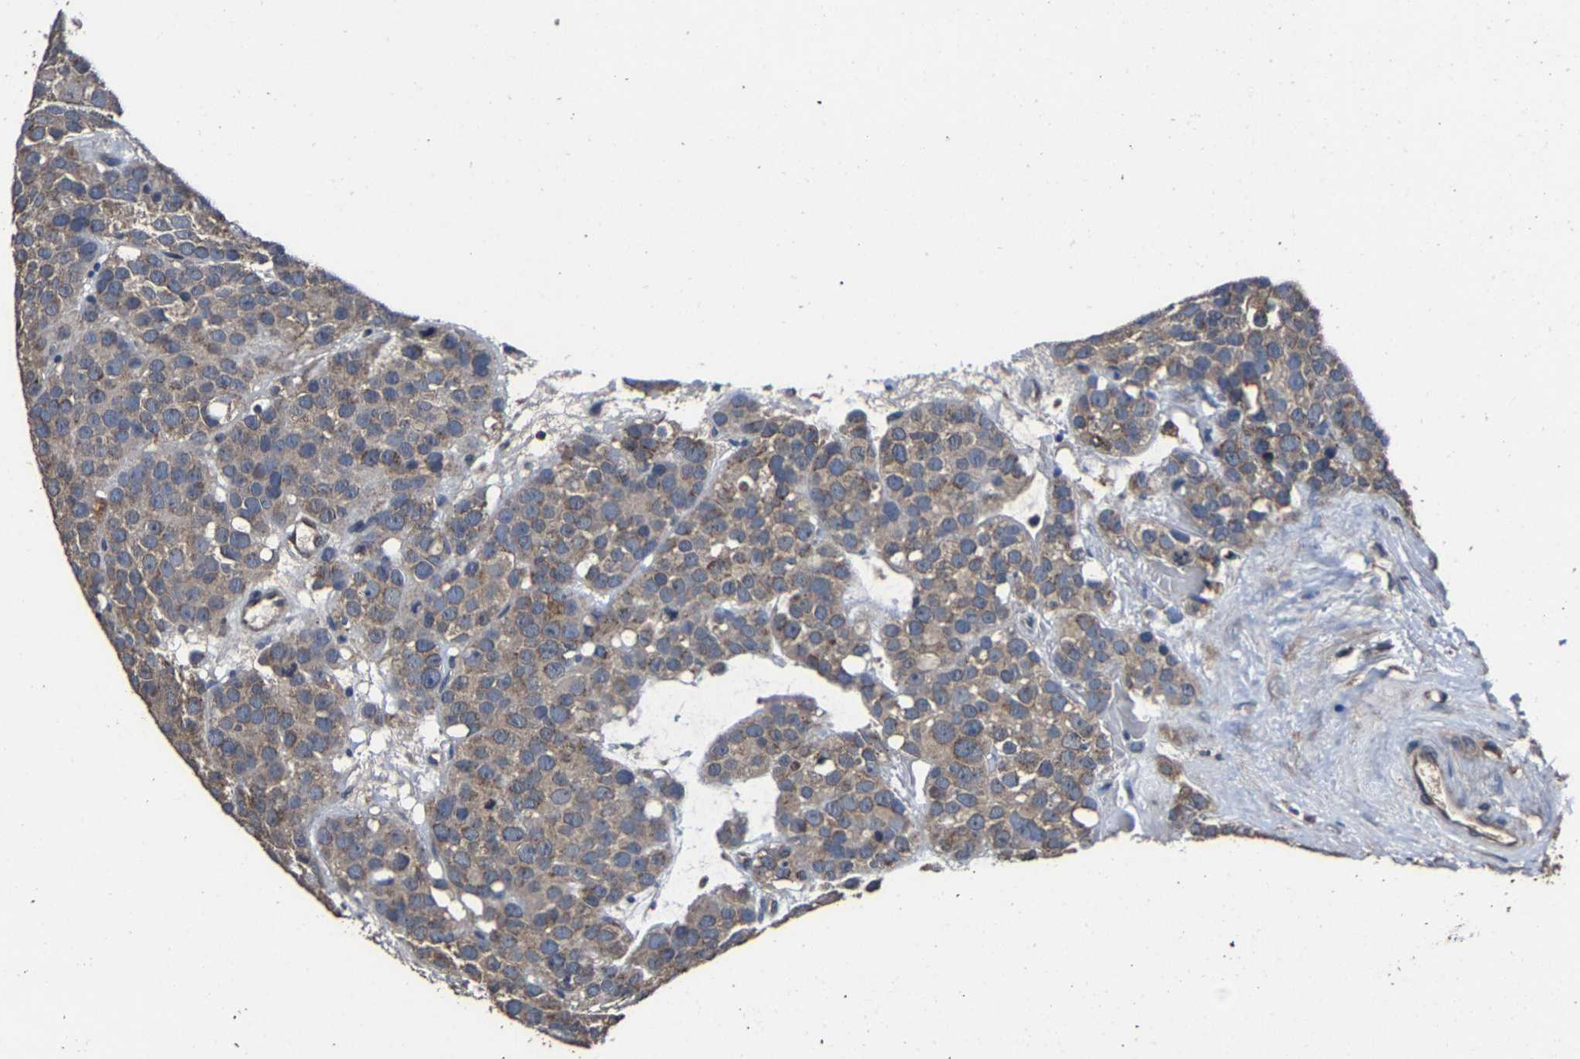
{"staining": {"intensity": "weak", "quantity": ">75%", "location": "cytoplasmic/membranous"}, "tissue": "testis cancer", "cell_type": "Tumor cells", "image_type": "cancer", "snomed": [{"axis": "morphology", "description": "Seminoma, NOS"}, {"axis": "topography", "description": "Testis"}], "caption": "Testis cancer was stained to show a protein in brown. There is low levels of weak cytoplasmic/membranous staining in about >75% of tumor cells.", "gene": "EBAG9", "patient": {"sex": "male", "age": 71}}